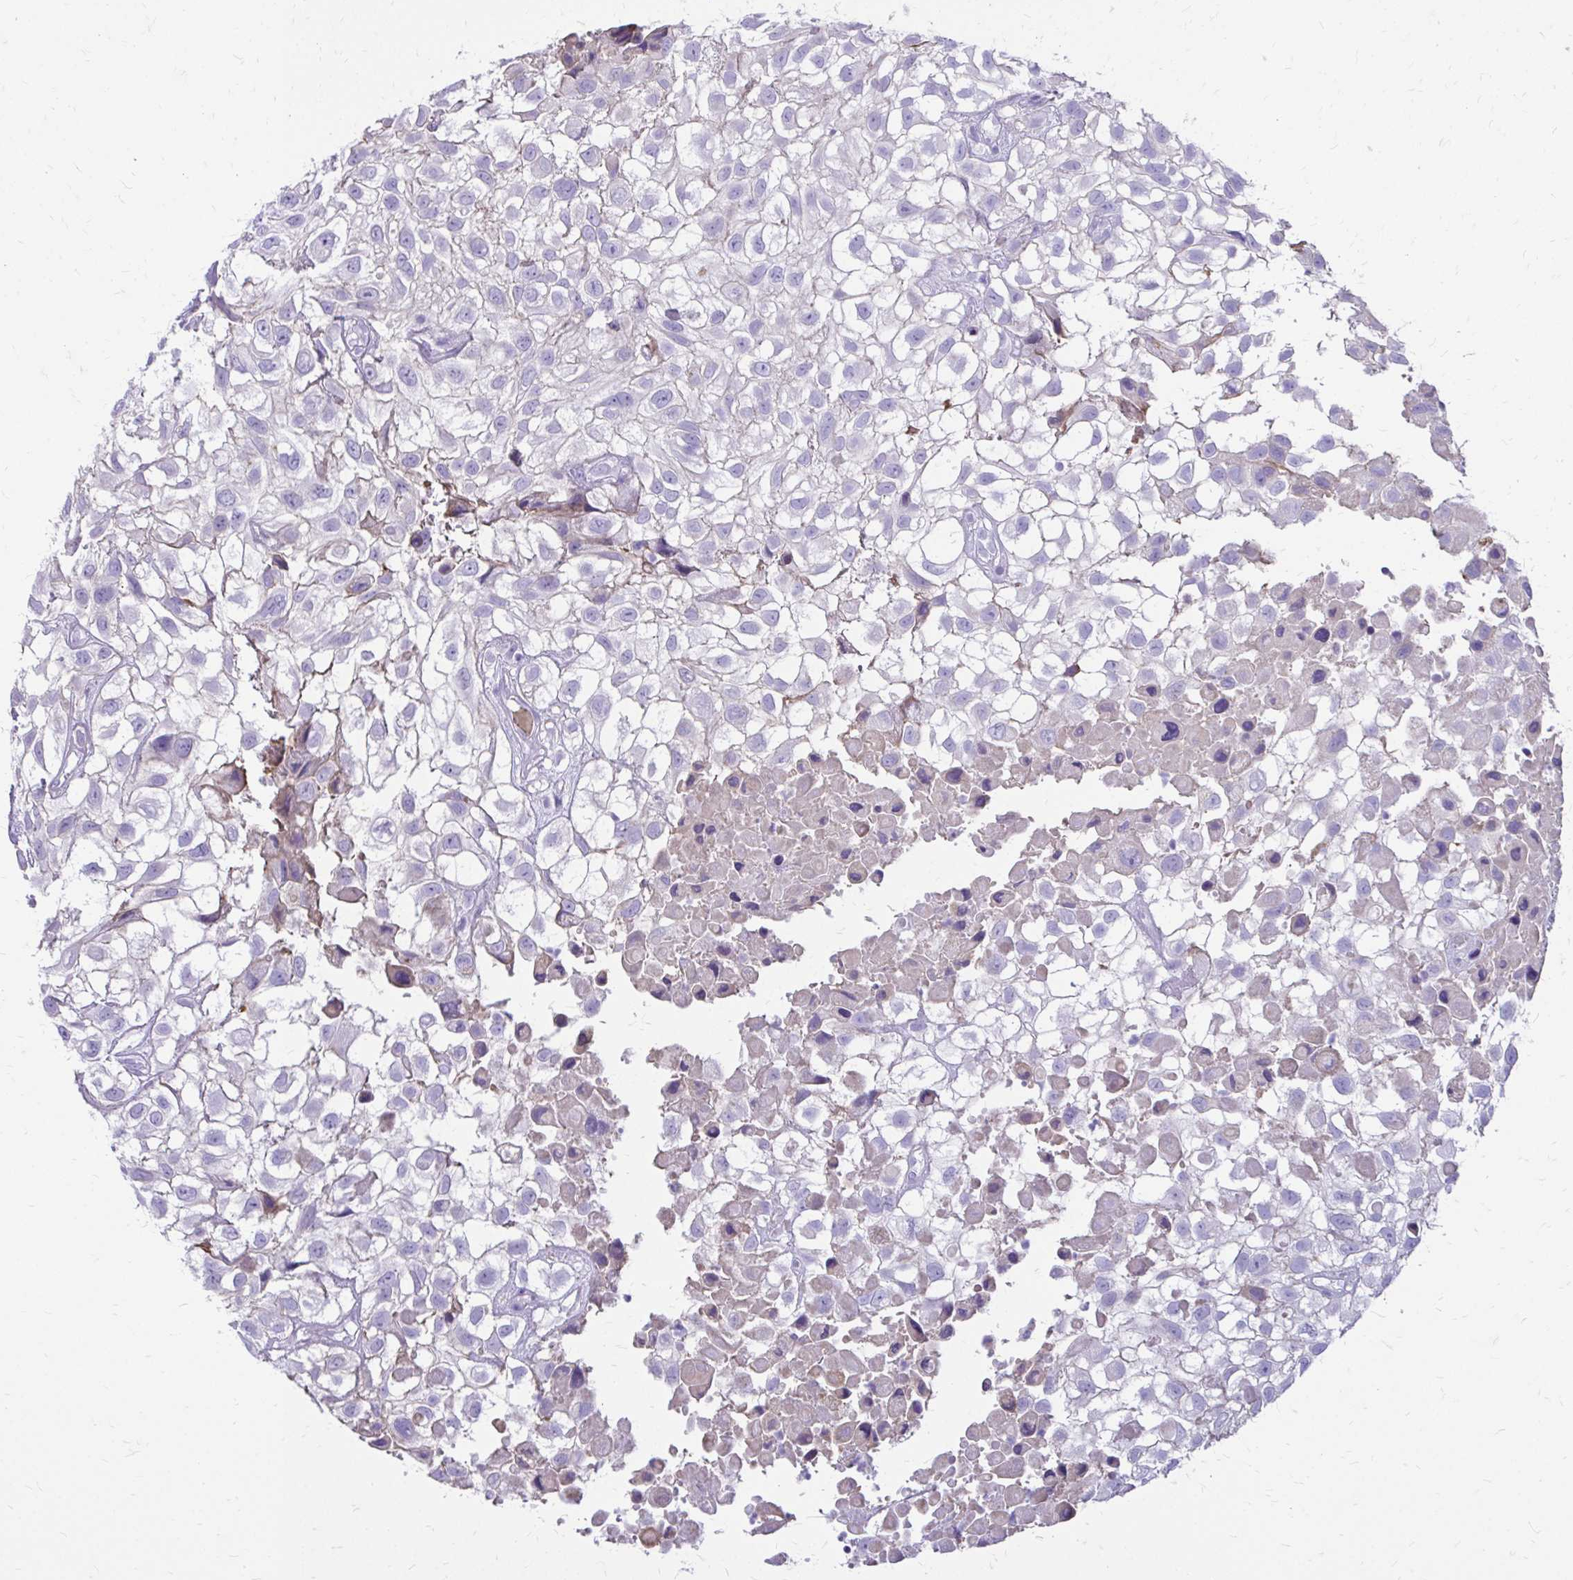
{"staining": {"intensity": "negative", "quantity": "none", "location": "none"}, "tissue": "urothelial cancer", "cell_type": "Tumor cells", "image_type": "cancer", "snomed": [{"axis": "morphology", "description": "Urothelial carcinoma, High grade"}, {"axis": "topography", "description": "Urinary bladder"}], "caption": "DAB (3,3'-diaminobenzidine) immunohistochemical staining of human urothelial cancer reveals no significant staining in tumor cells.", "gene": "SIGLEC11", "patient": {"sex": "male", "age": 56}}